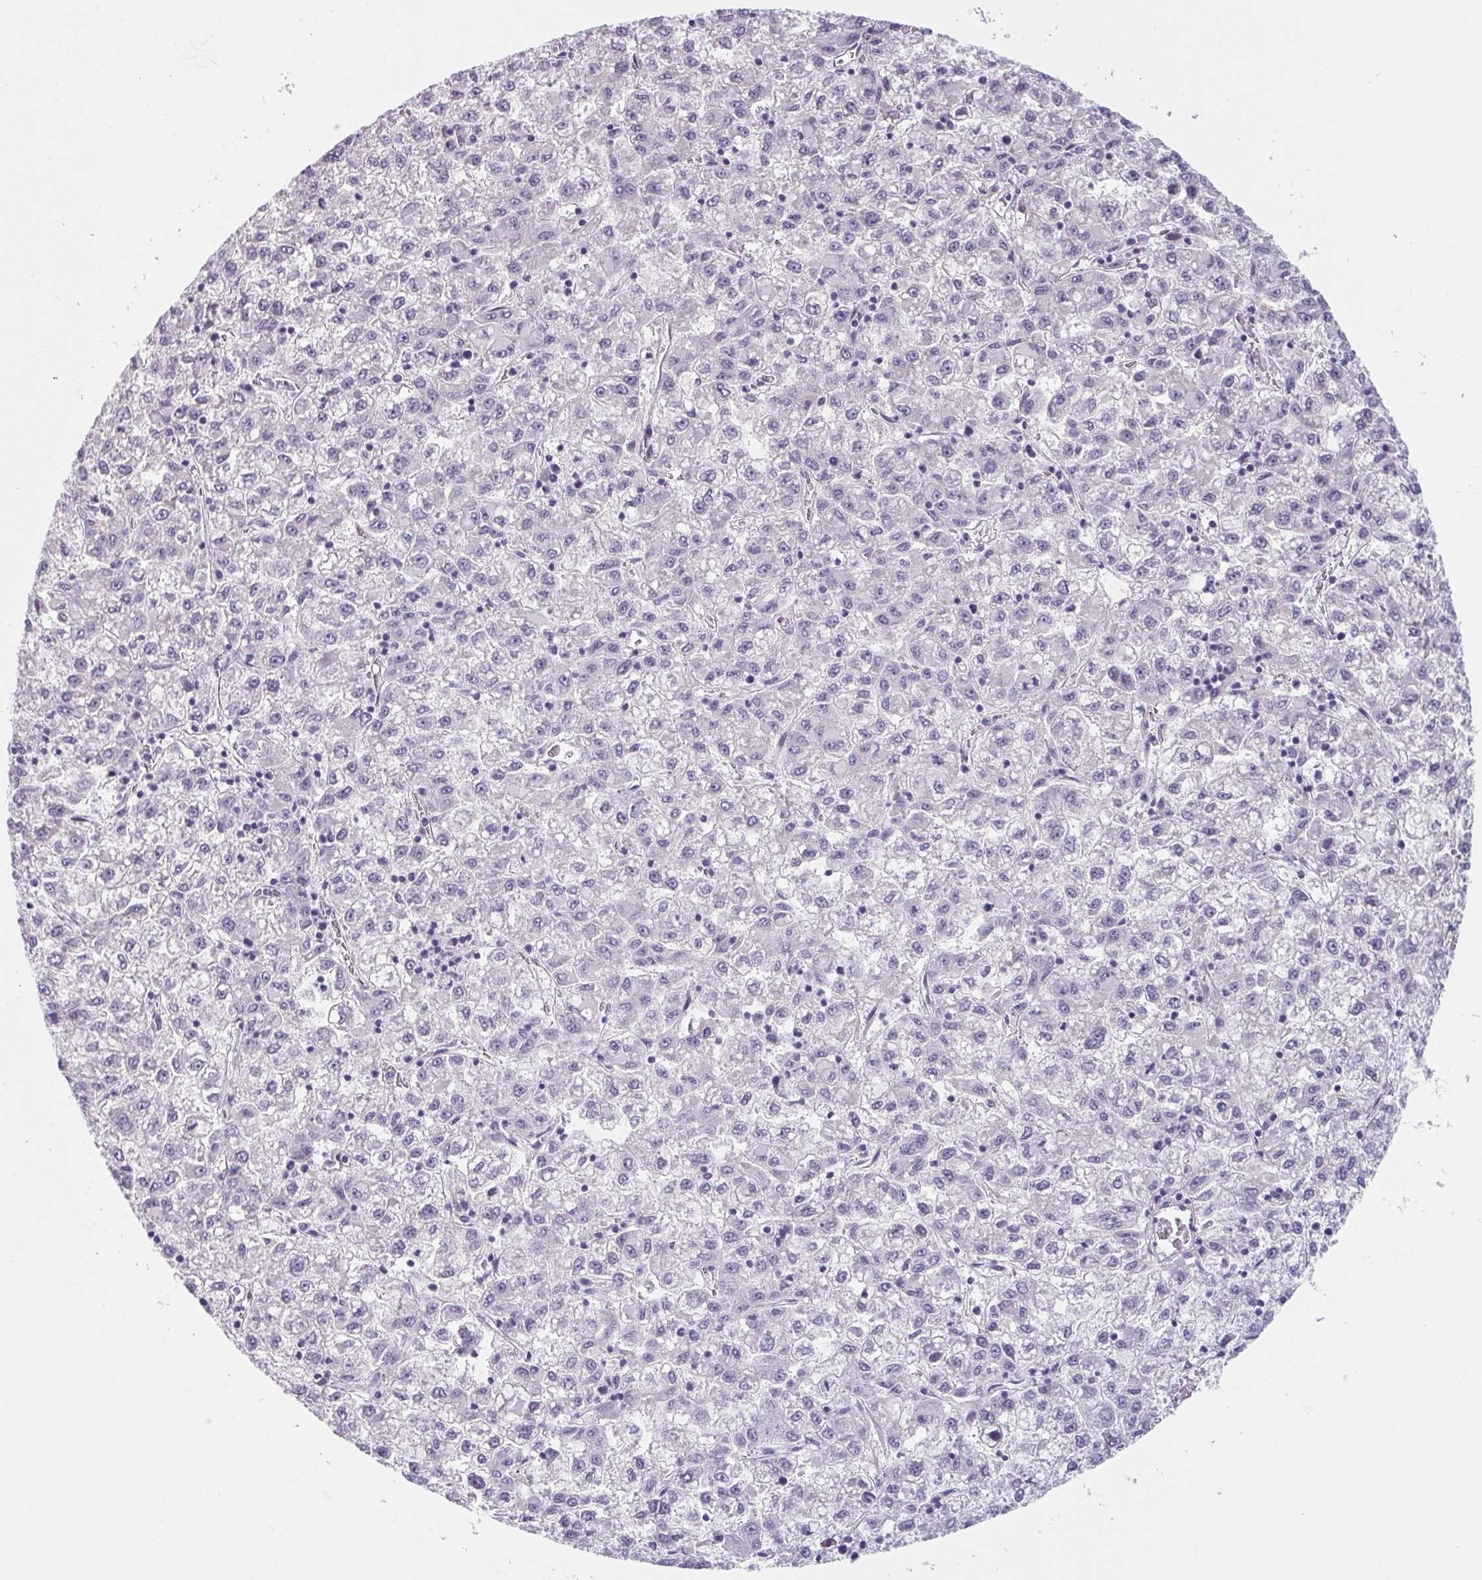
{"staining": {"intensity": "negative", "quantity": "none", "location": "none"}, "tissue": "liver cancer", "cell_type": "Tumor cells", "image_type": "cancer", "snomed": [{"axis": "morphology", "description": "Carcinoma, Hepatocellular, NOS"}, {"axis": "topography", "description": "Liver"}], "caption": "This is an immunohistochemistry photomicrograph of hepatocellular carcinoma (liver). There is no staining in tumor cells.", "gene": "TNFSF10", "patient": {"sex": "male", "age": 40}}